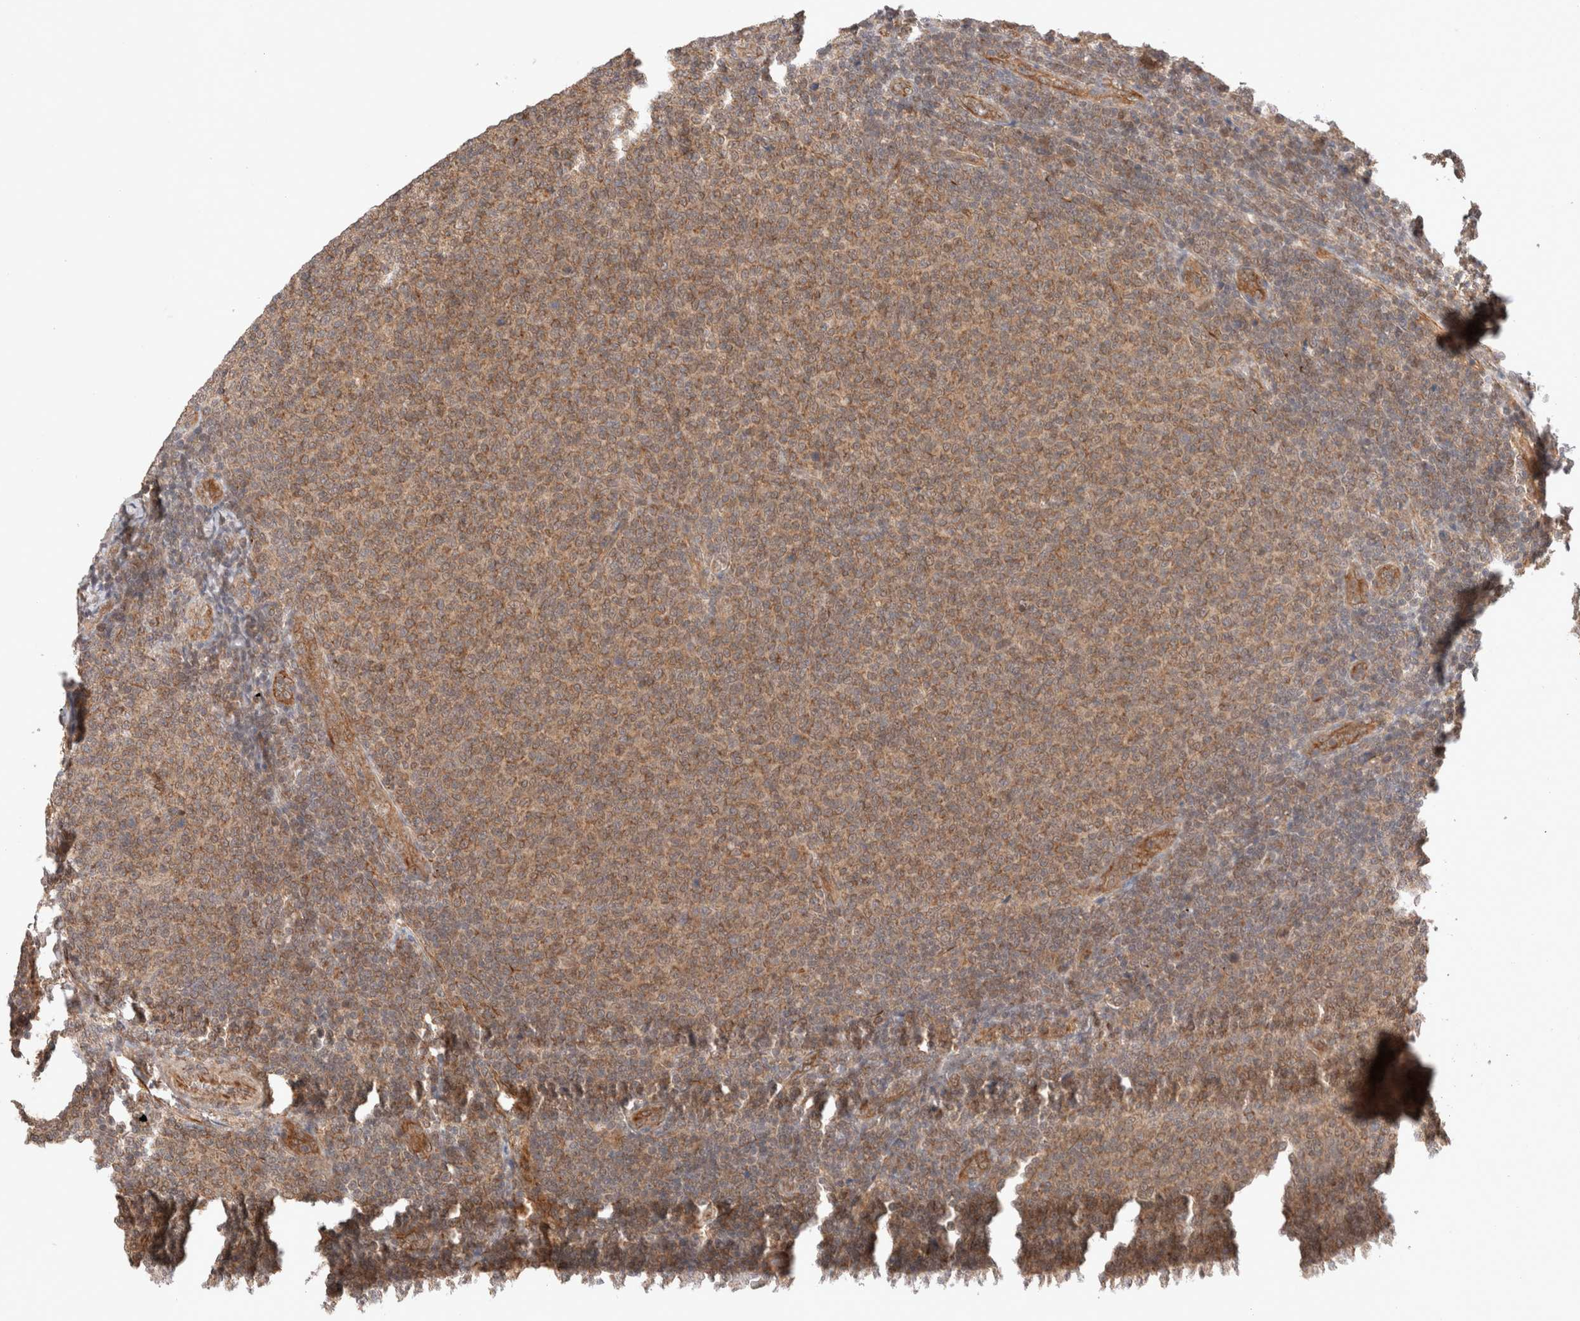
{"staining": {"intensity": "weak", "quantity": ">75%", "location": "cytoplasmic/membranous,nuclear"}, "tissue": "lymphoma", "cell_type": "Tumor cells", "image_type": "cancer", "snomed": [{"axis": "morphology", "description": "Malignant lymphoma, non-Hodgkin's type, Low grade"}, {"axis": "topography", "description": "Lymph node"}], "caption": "DAB (3,3'-diaminobenzidine) immunohistochemical staining of lymphoma displays weak cytoplasmic/membranous and nuclear protein positivity in about >75% of tumor cells.", "gene": "SIKE1", "patient": {"sex": "male", "age": 66}}